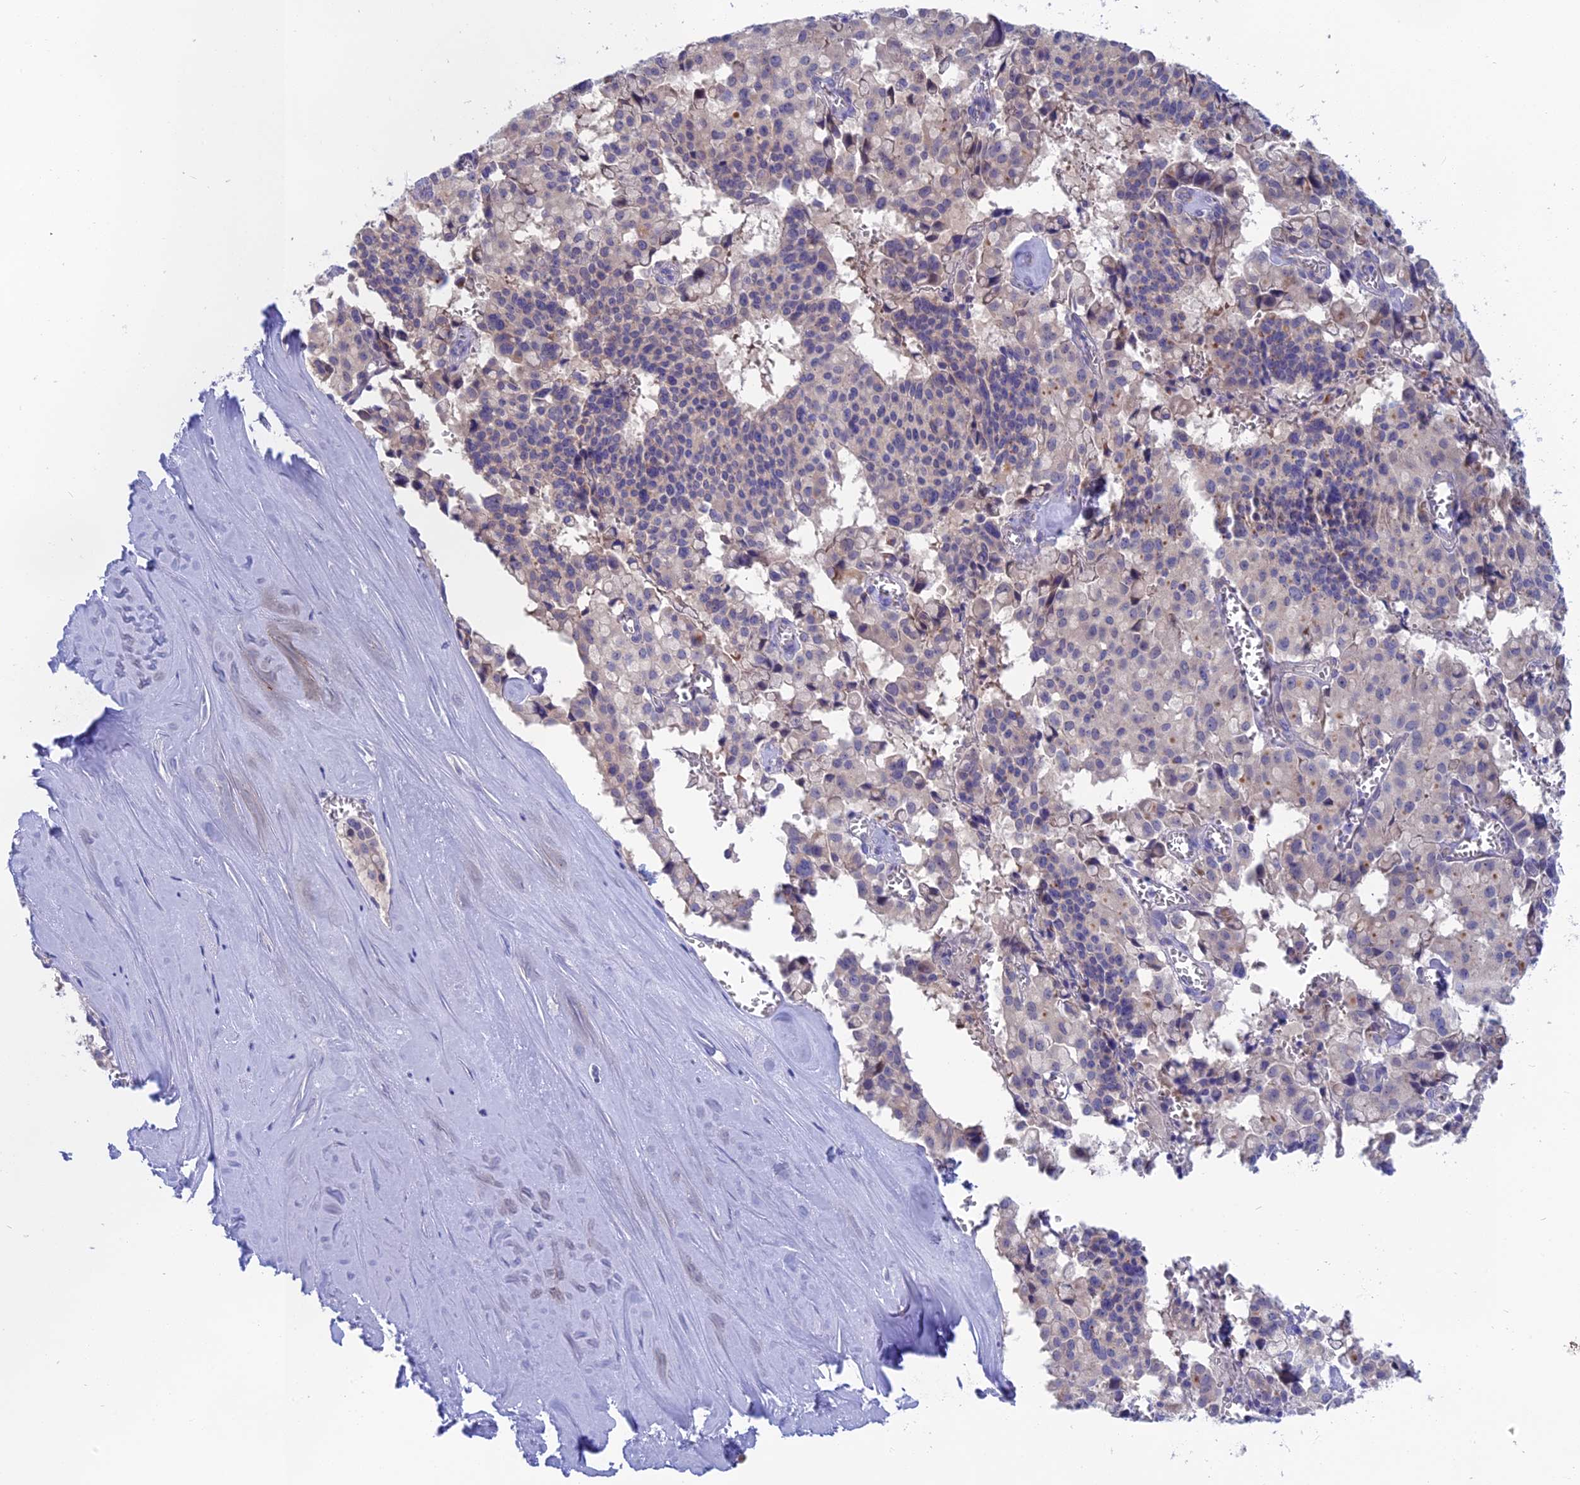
{"staining": {"intensity": "moderate", "quantity": "<25%", "location": "cytoplasmic/membranous"}, "tissue": "pancreatic cancer", "cell_type": "Tumor cells", "image_type": "cancer", "snomed": [{"axis": "morphology", "description": "Adenocarcinoma, NOS"}, {"axis": "topography", "description": "Pancreas"}], "caption": "Tumor cells exhibit low levels of moderate cytoplasmic/membranous staining in about <25% of cells in human pancreatic cancer (adenocarcinoma). Nuclei are stained in blue.", "gene": "TENT4B", "patient": {"sex": "male", "age": 65}}